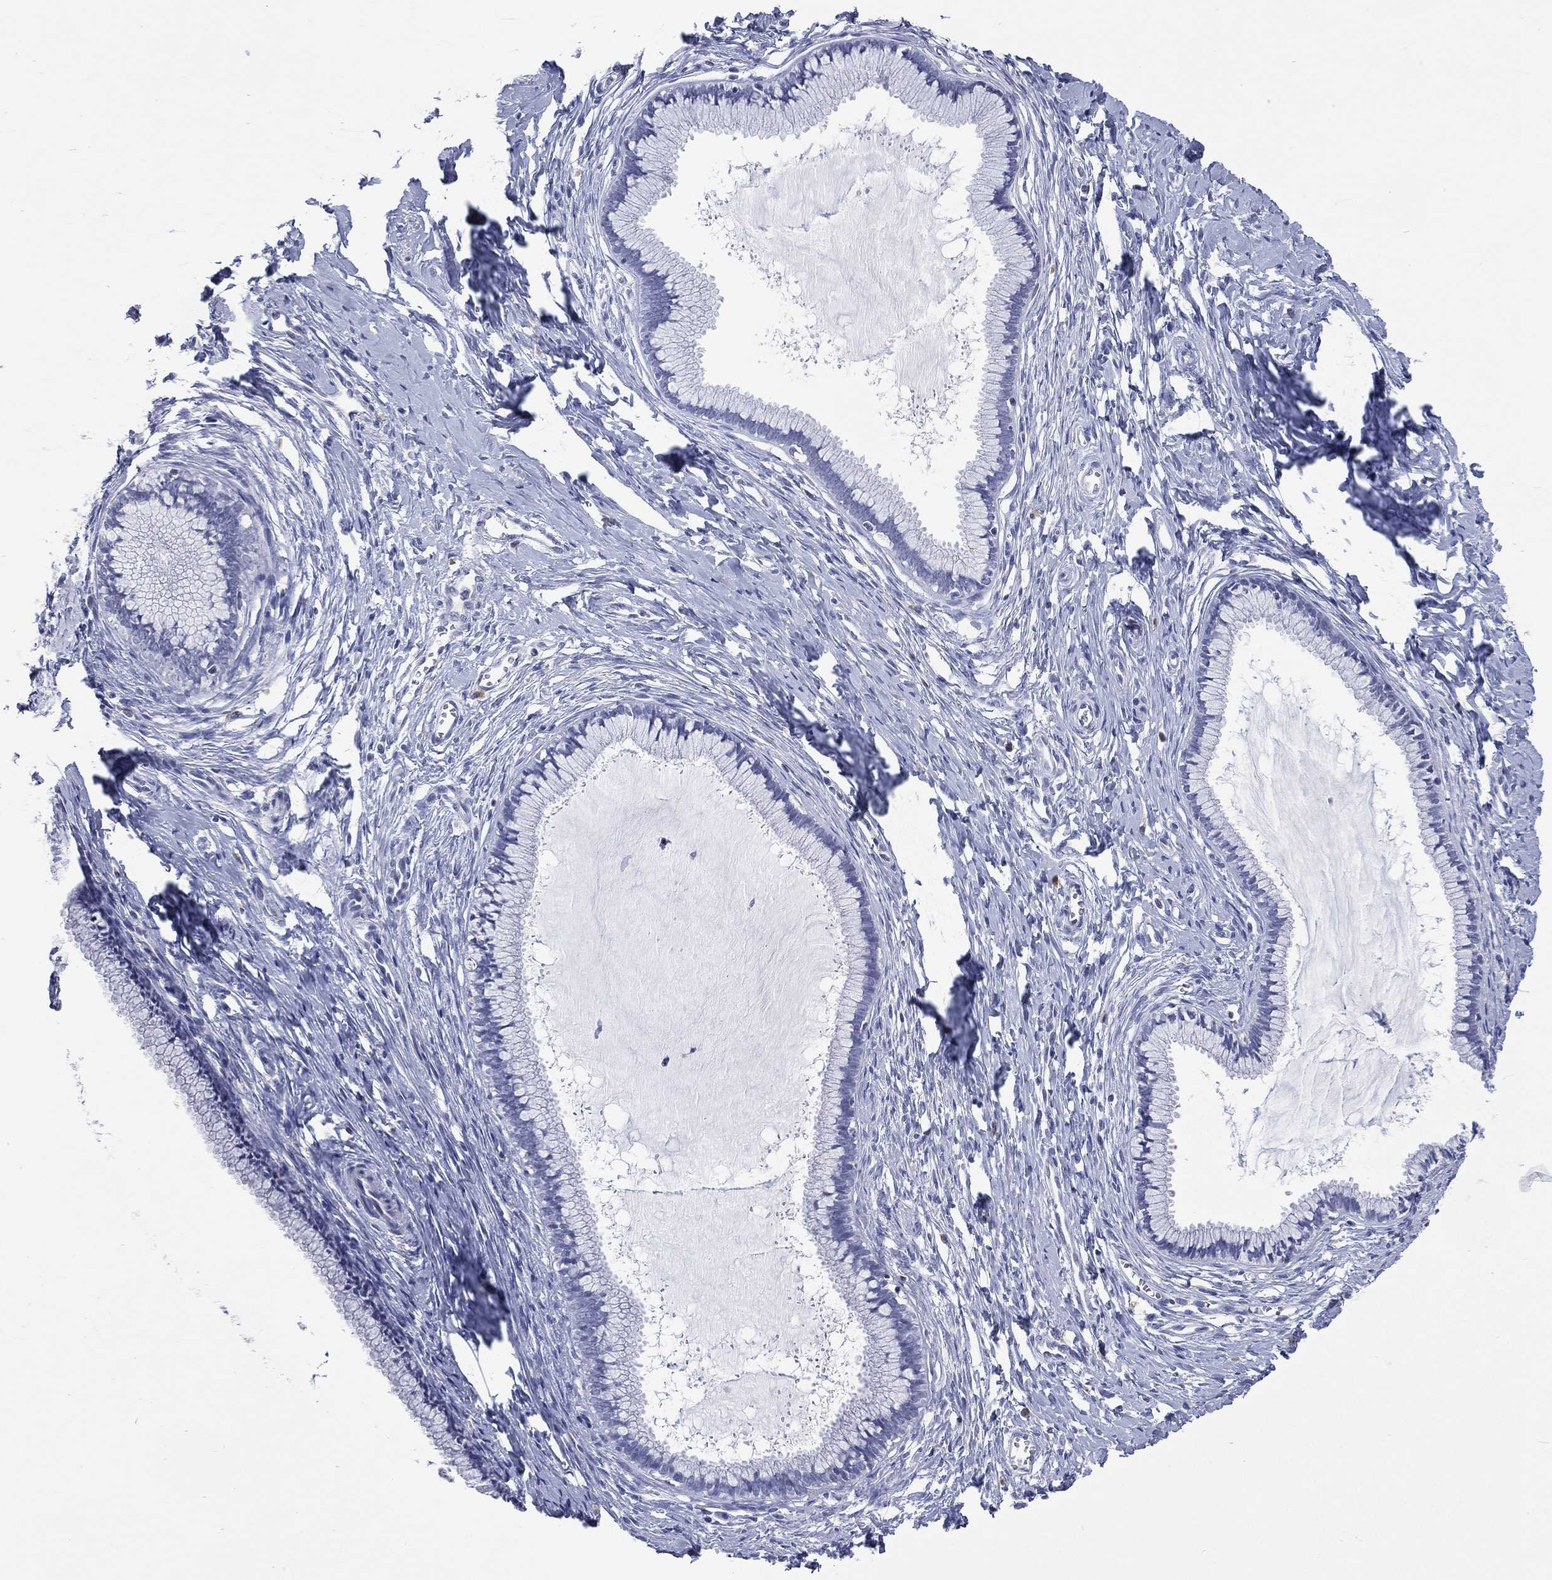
{"staining": {"intensity": "negative", "quantity": "none", "location": "none"}, "tissue": "cervix", "cell_type": "Glandular cells", "image_type": "normal", "snomed": [{"axis": "morphology", "description": "Normal tissue, NOS"}, {"axis": "topography", "description": "Cervix"}], "caption": "Glandular cells are negative for protein expression in unremarkable human cervix. (Stains: DAB IHC with hematoxylin counter stain, Microscopy: brightfield microscopy at high magnification).", "gene": "SSX1", "patient": {"sex": "female", "age": 40}}